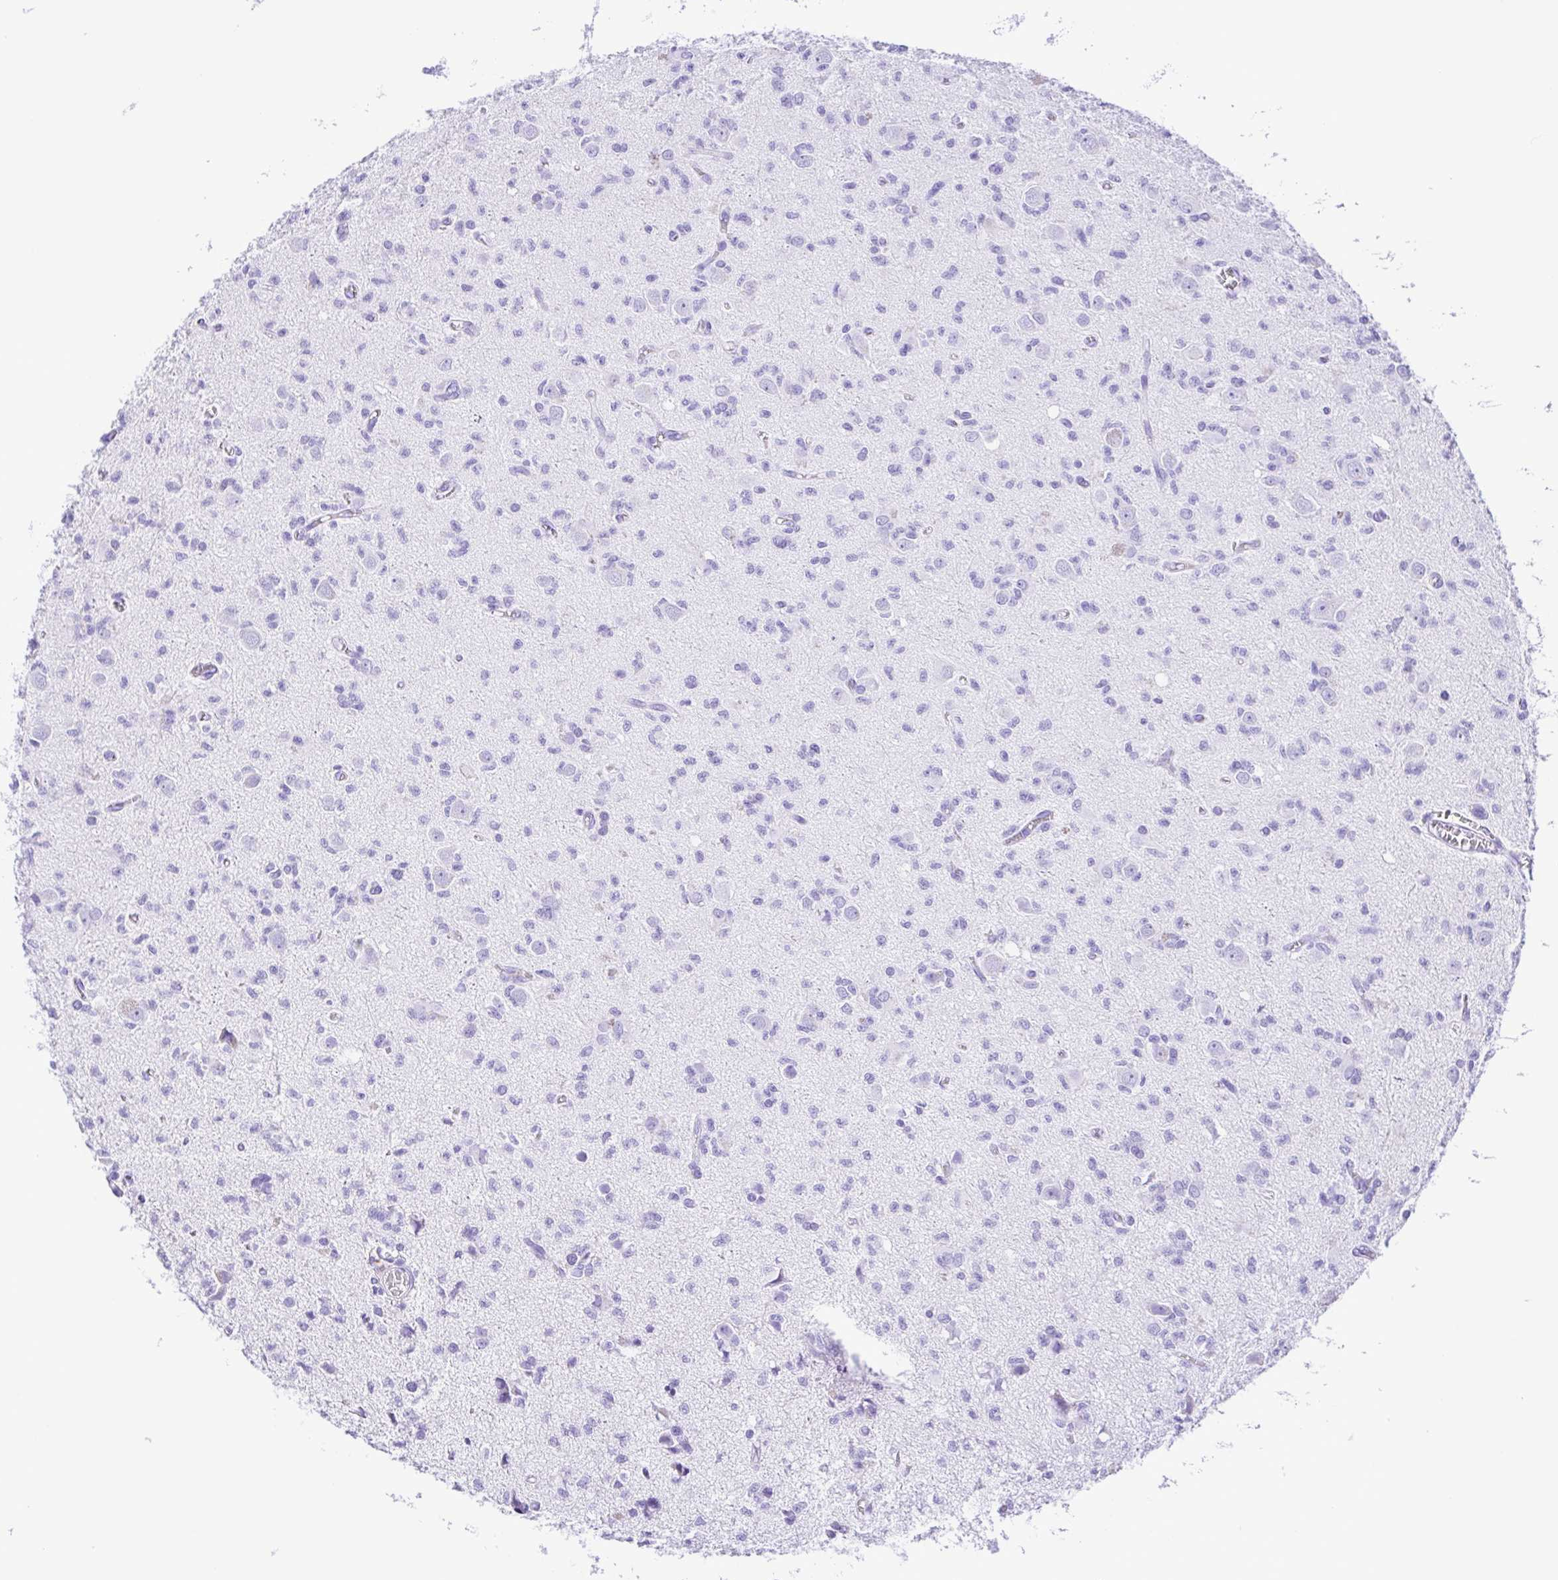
{"staining": {"intensity": "negative", "quantity": "none", "location": "none"}, "tissue": "glioma", "cell_type": "Tumor cells", "image_type": "cancer", "snomed": [{"axis": "morphology", "description": "Glioma, malignant, Low grade"}, {"axis": "topography", "description": "Brain"}], "caption": "This is an immunohistochemistry (IHC) image of glioma. There is no positivity in tumor cells.", "gene": "ERP27", "patient": {"sex": "male", "age": 64}}